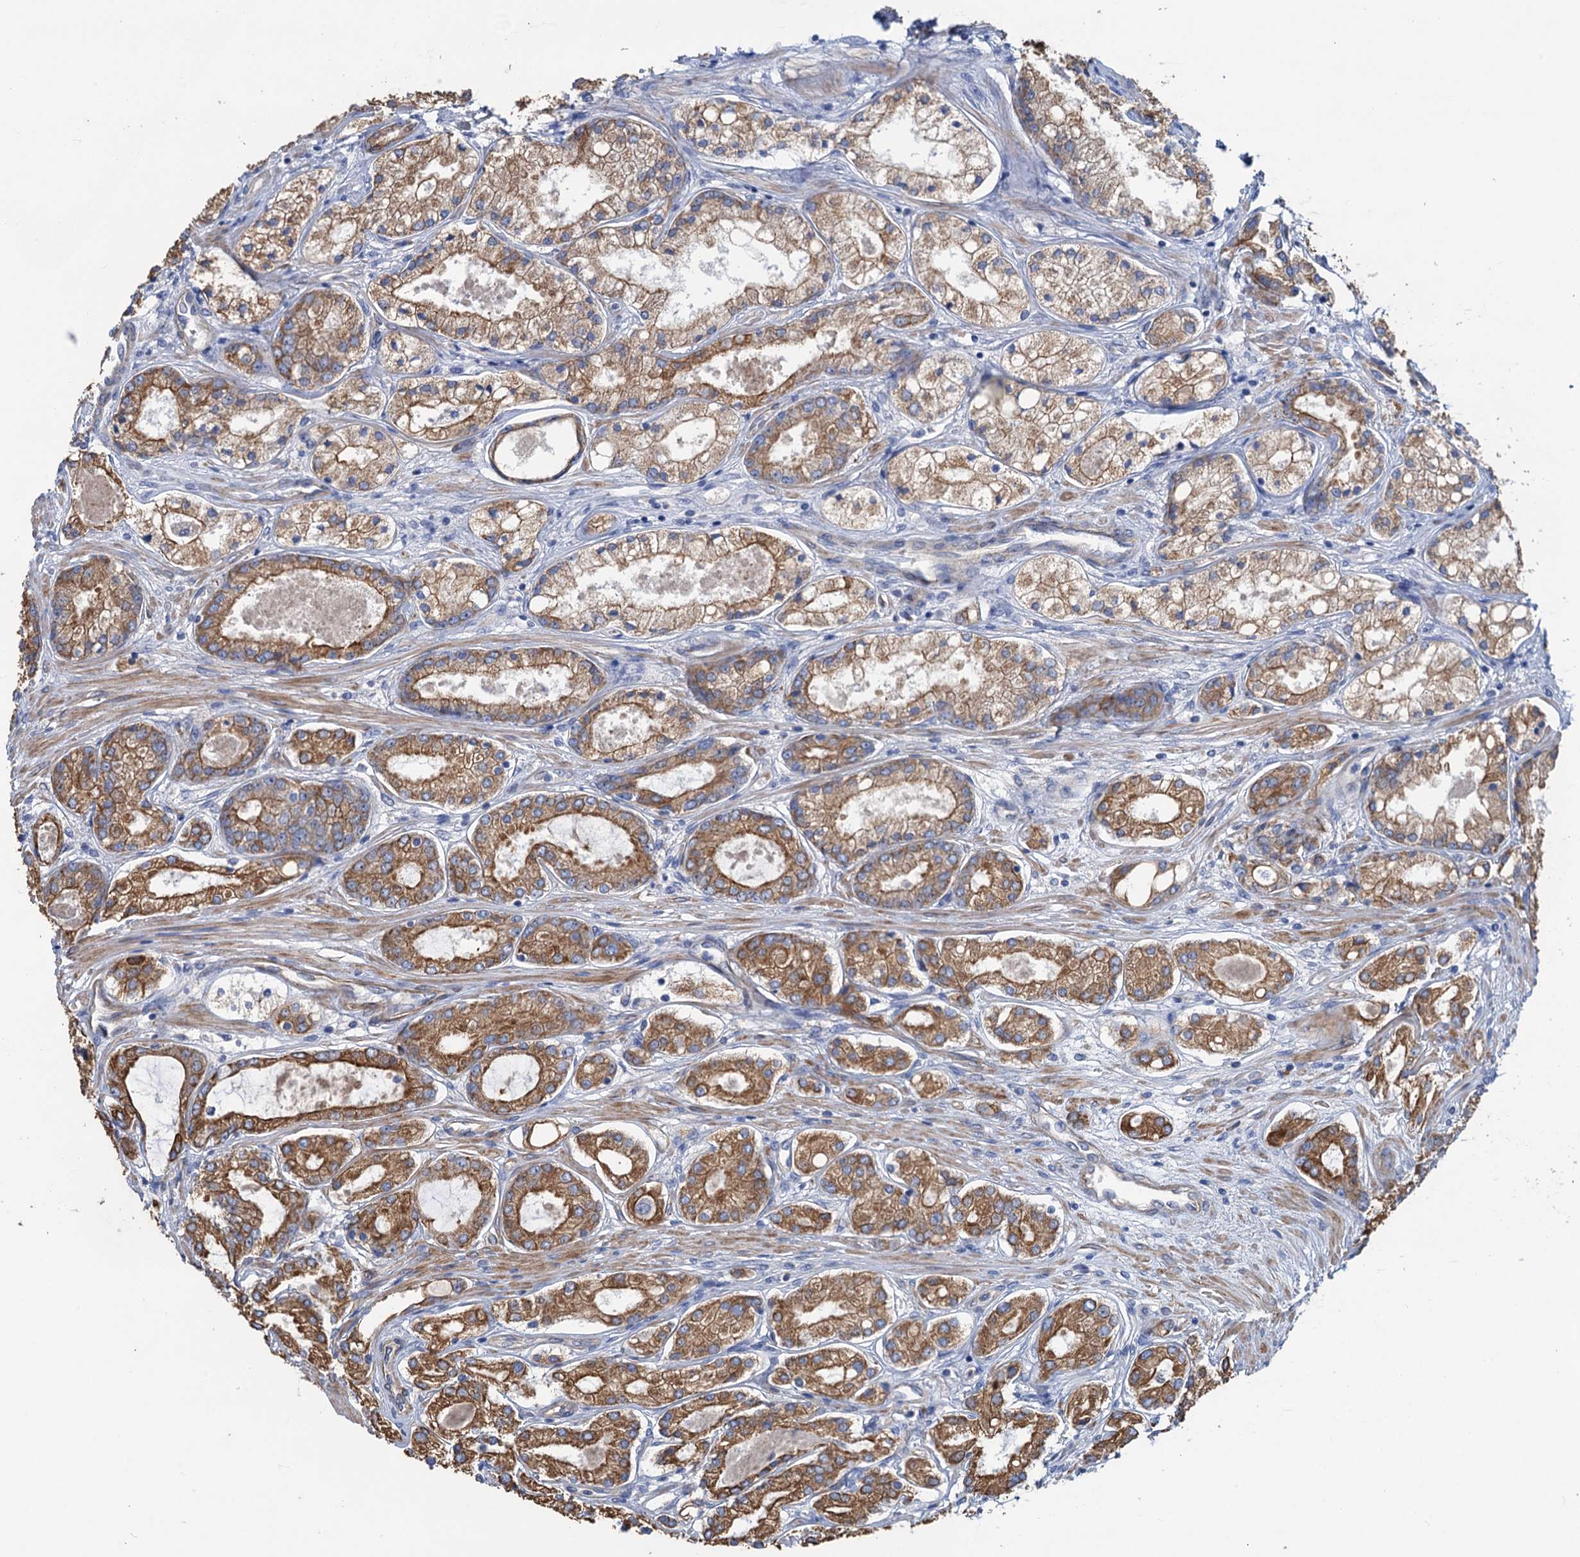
{"staining": {"intensity": "moderate", "quantity": ">75%", "location": "cytoplasmic/membranous"}, "tissue": "prostate cancer", "cell_type": "Tumor cells", "image_type": "cancer", "snomed": [{"axis": "morphology", "description": "Adenocarcinoma, Low grade"}, {"axis": "topography", "description": "Prostate"}], "caption": "IHC (DAB (3,3'-diaminobenzidine)) staining of prostate low-grade adenocarcinoma exhibits moderate cytoplasmic/membranous protein positivity in about >75% of tumor cells. (DAB = brown stain, brightfield microscopy at high magnification).", "gene": "SMCO3", "patient": {"sex": "male", "age": 68}}